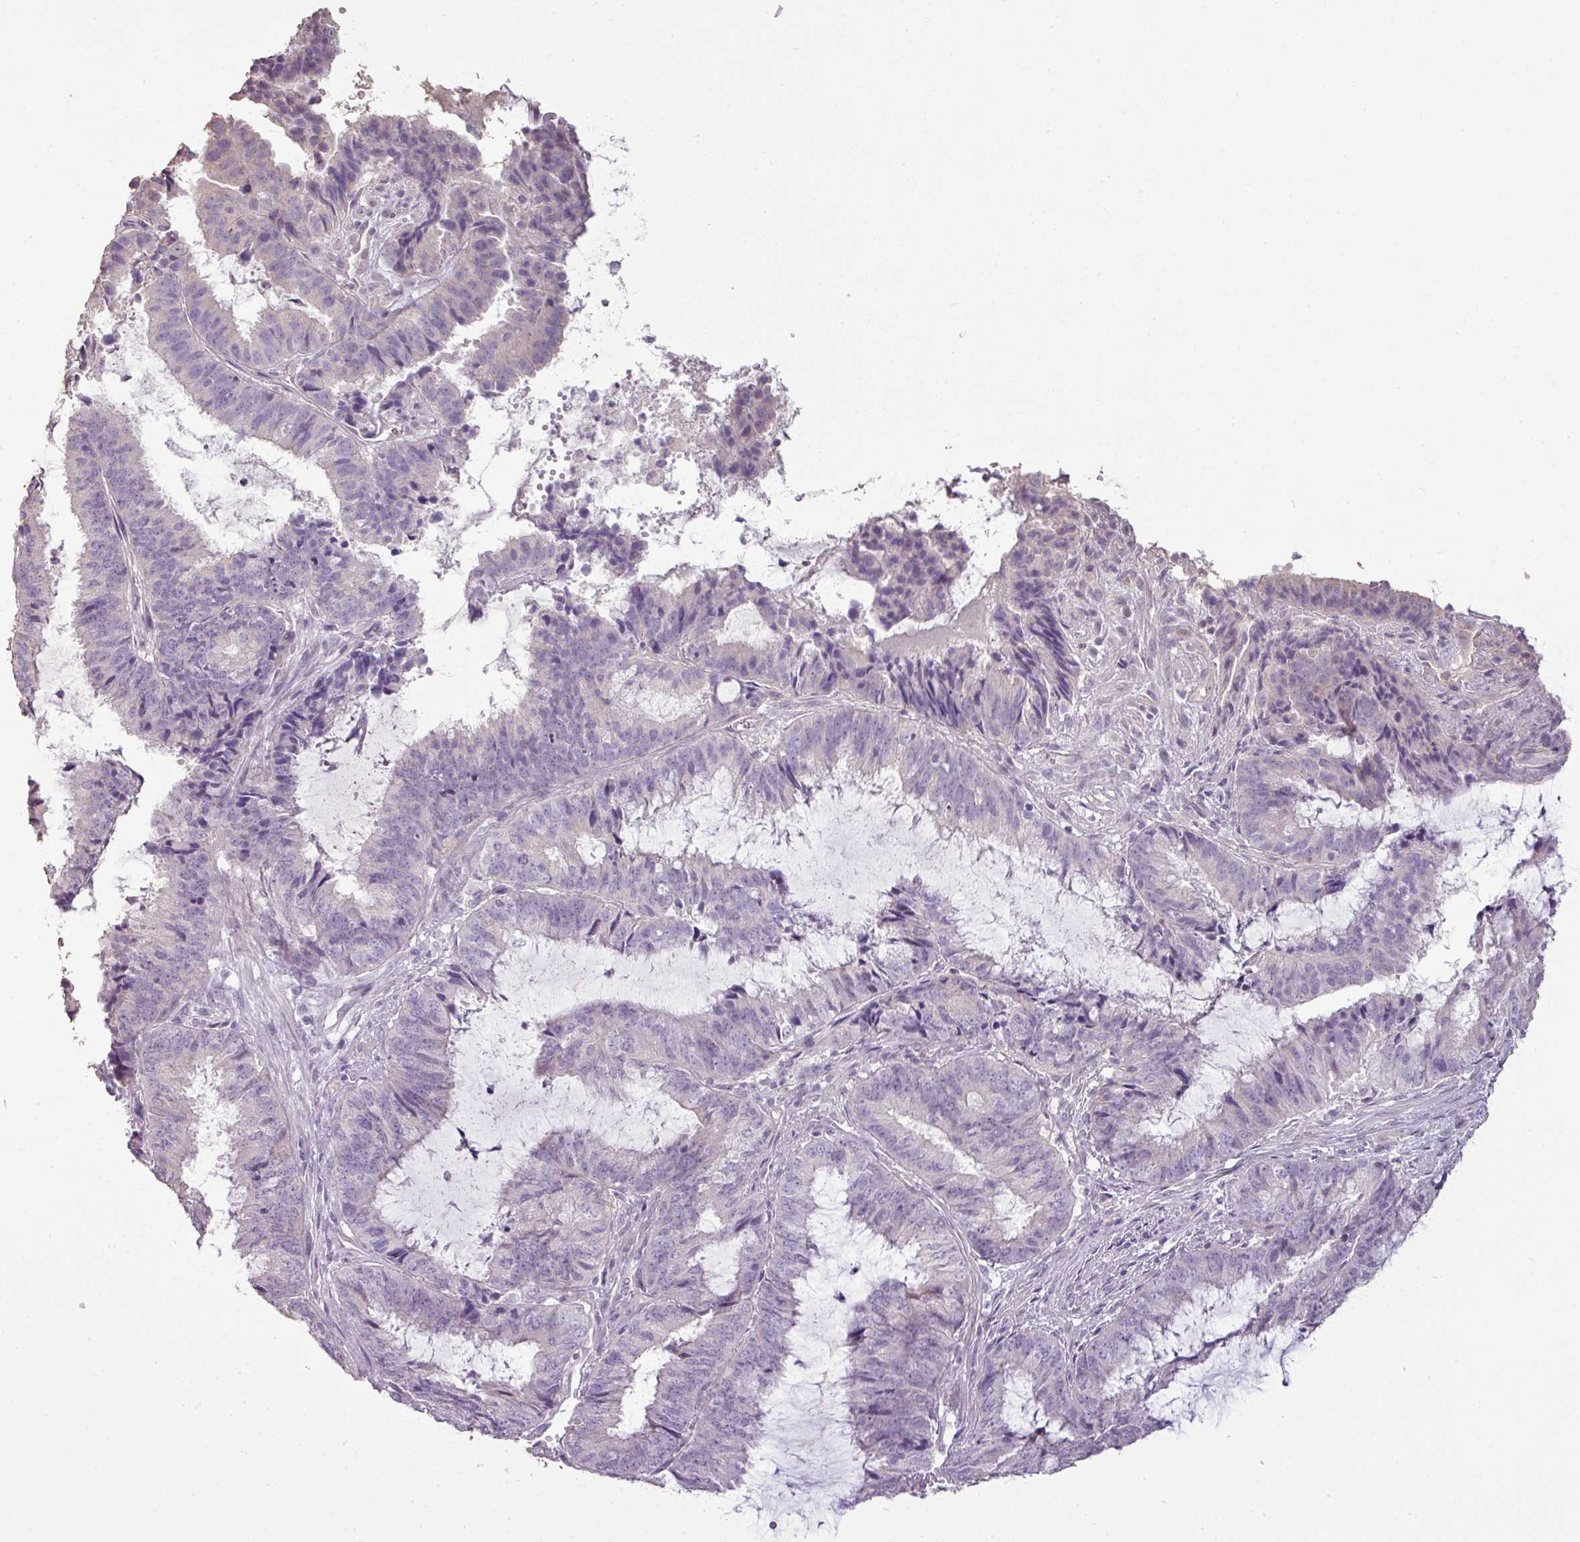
{"staining": {"intensity": "negative", "quantity": "none", "location": "none"}, "tissue": "endometrial cancer", "cell_type": "Tumor cells", "image_type": "cancer", "snomed": [{"axis": "morphology", "description": "Adenocarcinoma, NOS"}, {"axis": "topography", "description": "Endometrium"}], "caption": "Immunohistochemistry (IHC) photomicrograph of neoplastic tissue: human endometrial cancer (adenocarcinoma) stained with DAB (3,3'-diaminobenzidine) demonstrates no significant protein expression in tumor cells.", "gene": "LY9", "patient": {"sex": "female", "age": 51}}